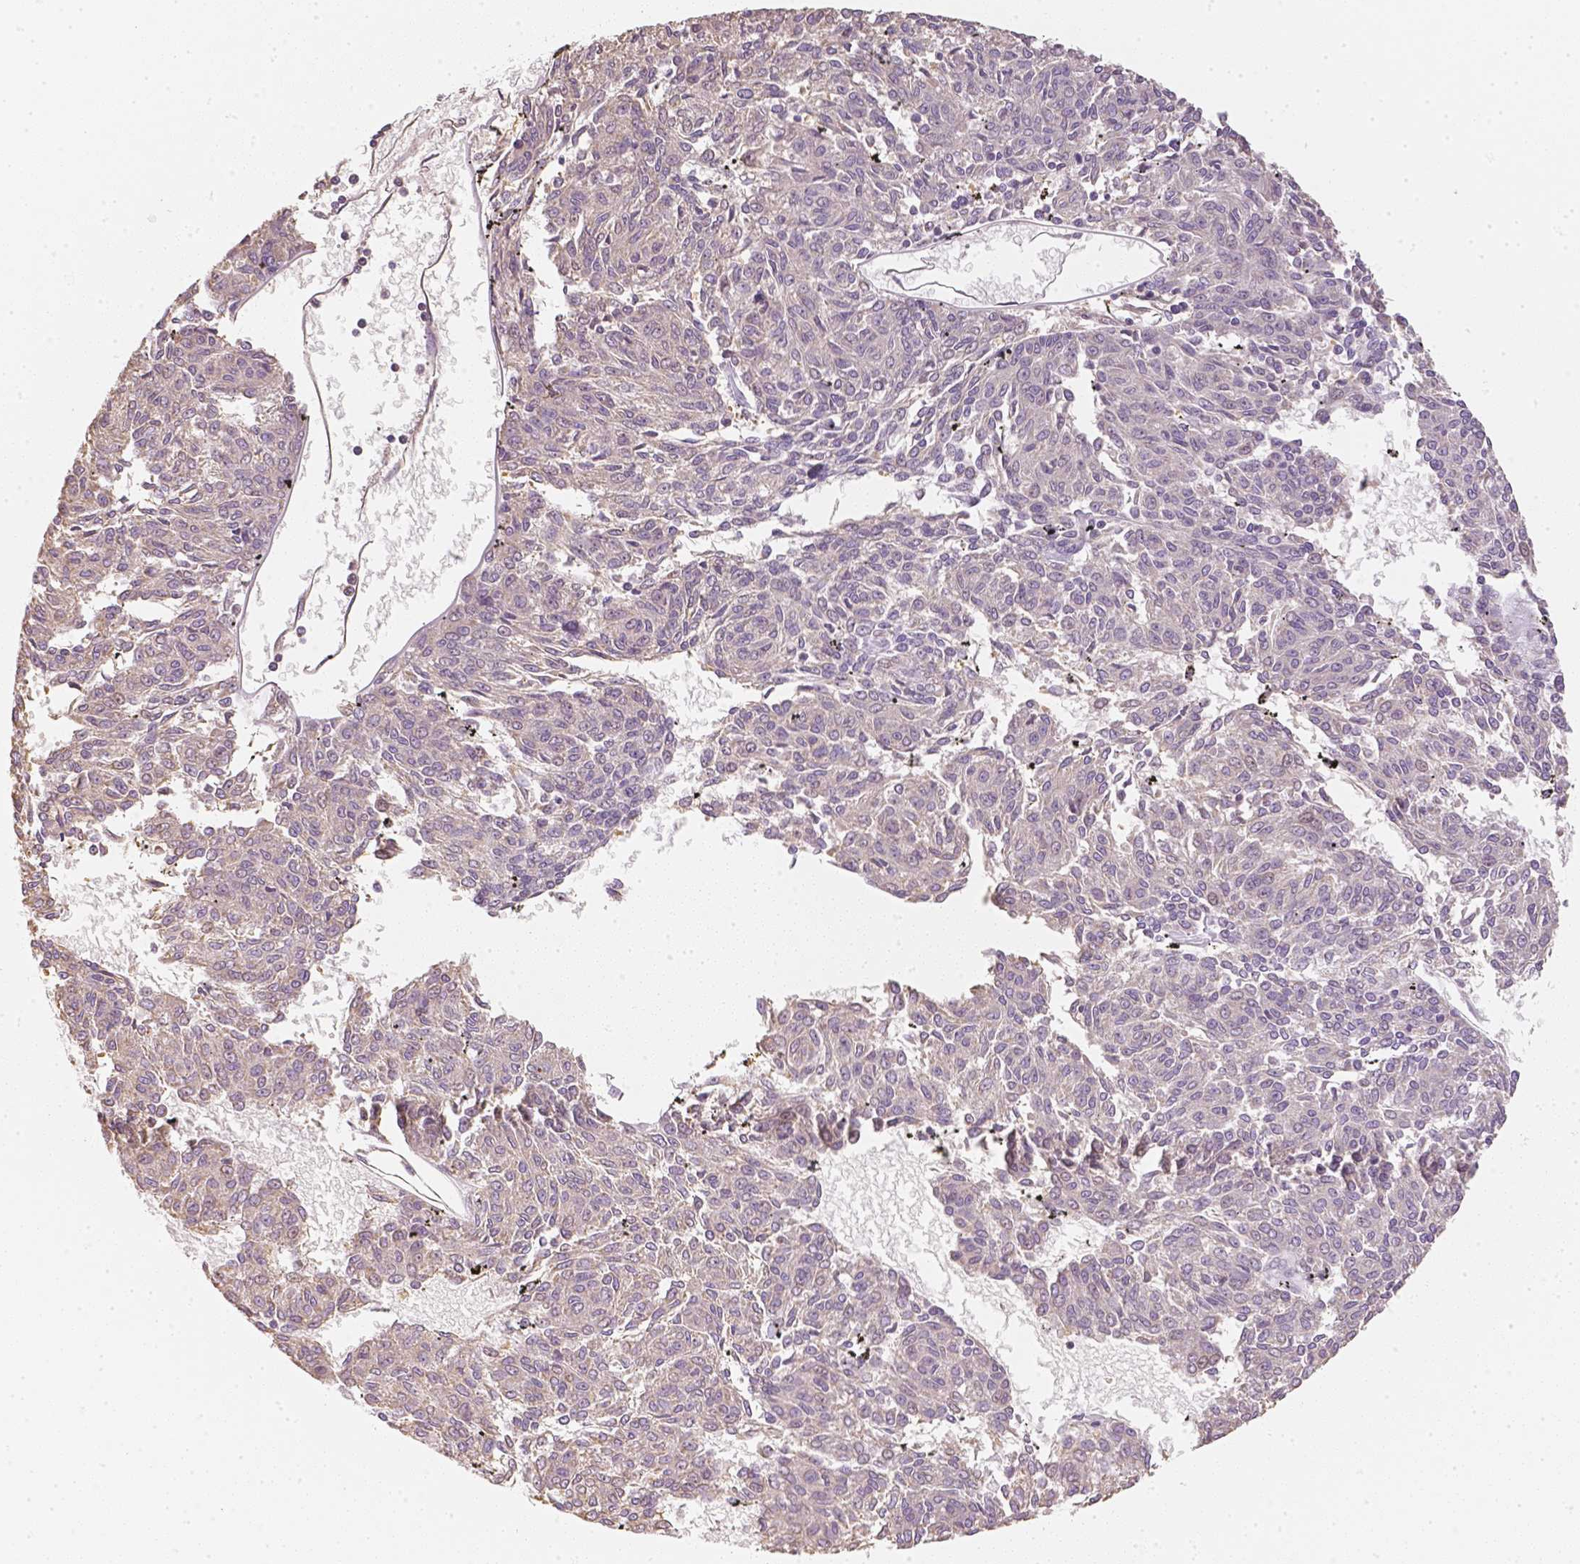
{"staining": {"intensity": "negative", "quantity": "none", "location": "none"}, "tissue": "melanoma", "cell_type": "Tumor cells", "image_type": "cancer", "snomed": [{"axis": "morphology", "description": "Malignant melanoma, NOS"}, {"axis": "topography", "description": "Skin"}], "caption": "Immunohistochemistry (IHC) image of neoplastic tissue: human malignant melanoma stained with DAB reveals no significant protein staining in tumor cells. (DAB (3,3'-diaminobenzidine) immunohistochemistry (IHC) with hematoxylin counter stain).", "gene": "NVL", "patient": {"sex": "female", "age": 72}}